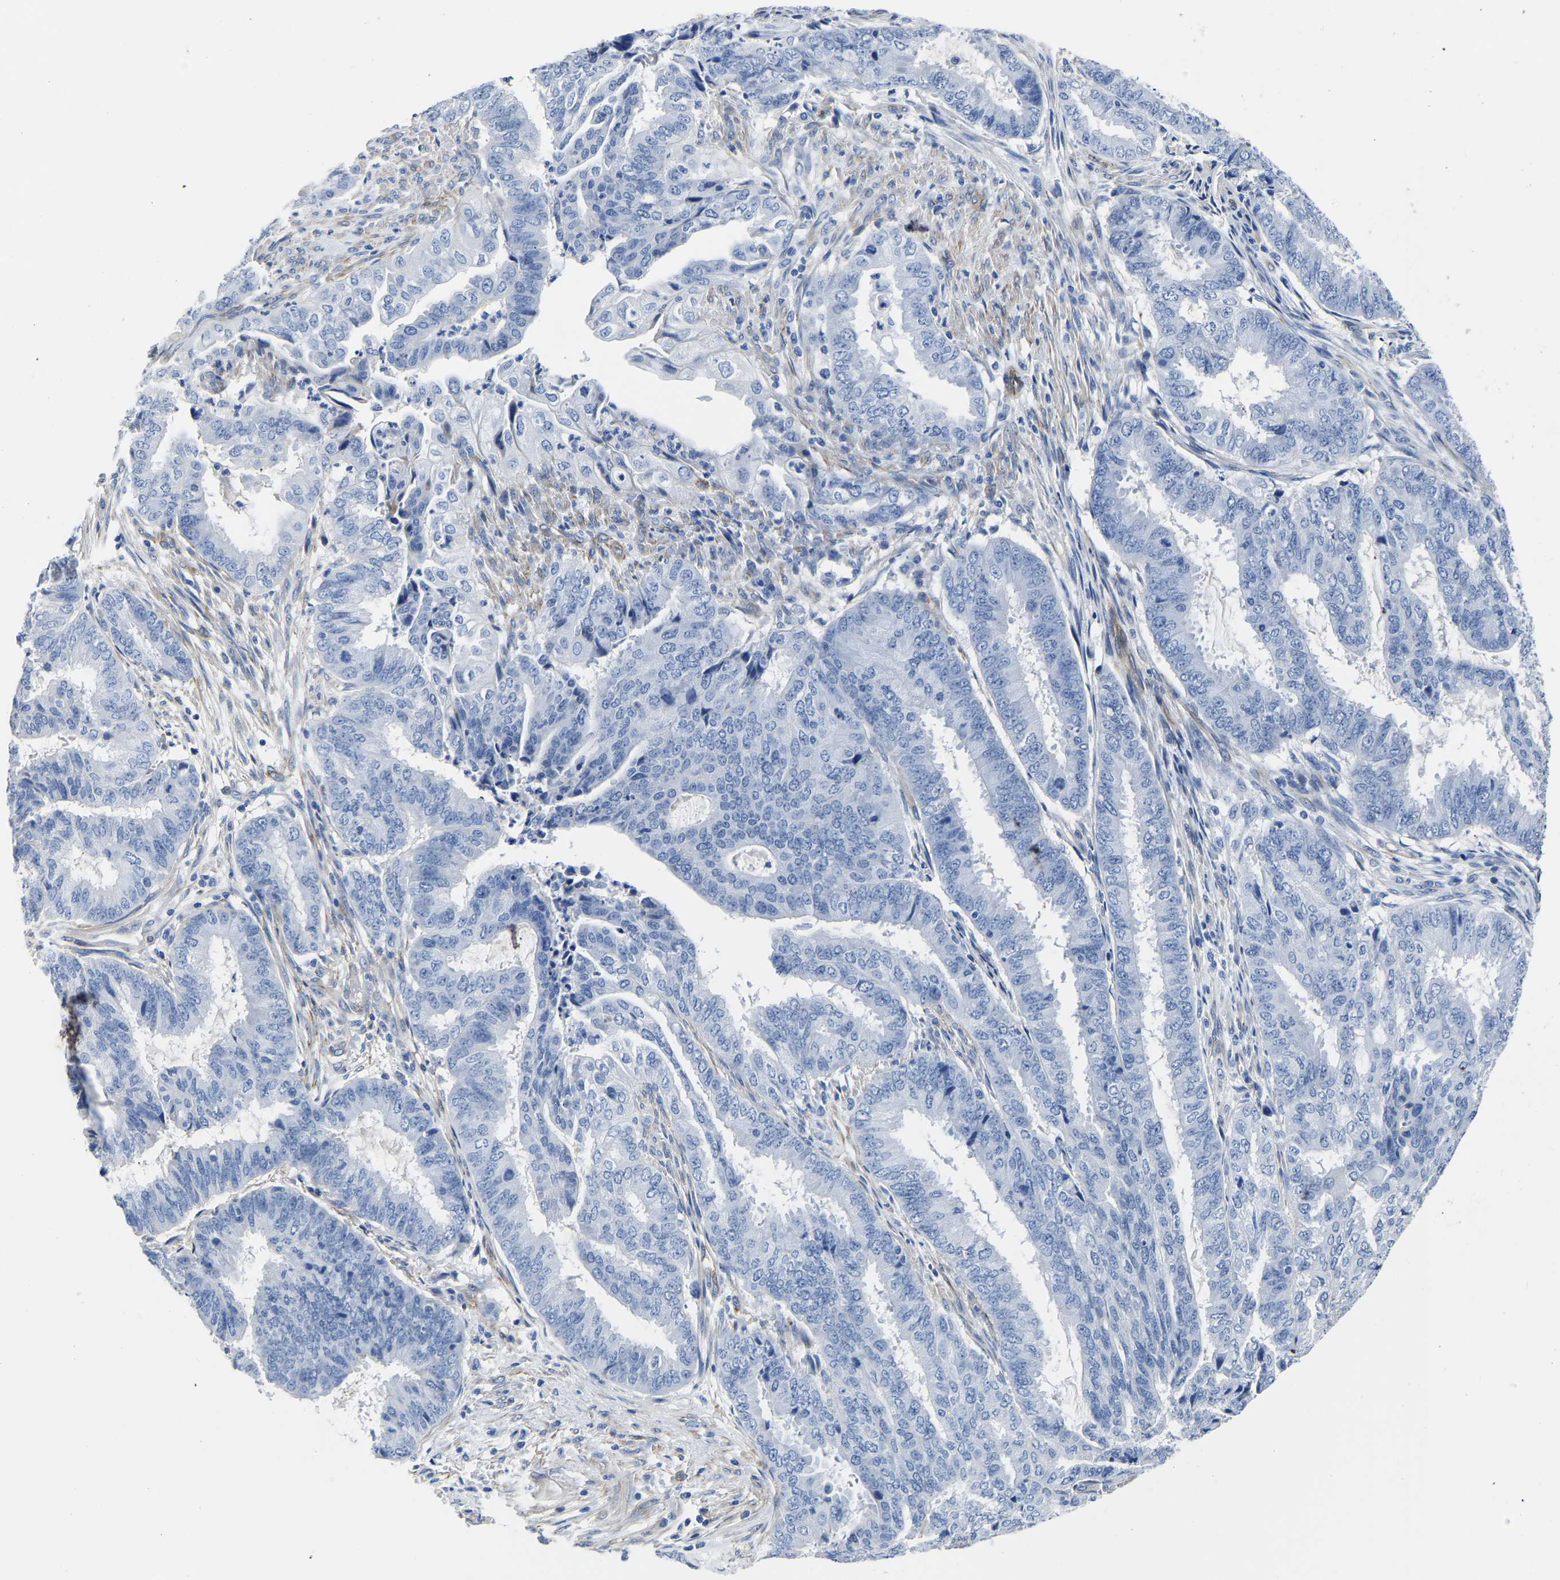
{"staining": {"intensity": "negative", "quantity": "none", "location": "none"}, "tissue": "endometrial cancer", "cell_type": "Tumor cells", "image_type": "cancer", "snomed": [{"axis": "morphology", "description": "Adenocarcinoma, NOS"}, {"axis": "topography", "description": "Endometrium"}], "caption": "Immunohistochemistry (IHC) image of neoplastic tissue: human endometrial cancer stained with DAB displays no significant protein expression in tumor cells.", "gene": "SLC45A3", "patient": {"sex": "female", "age": 51}}